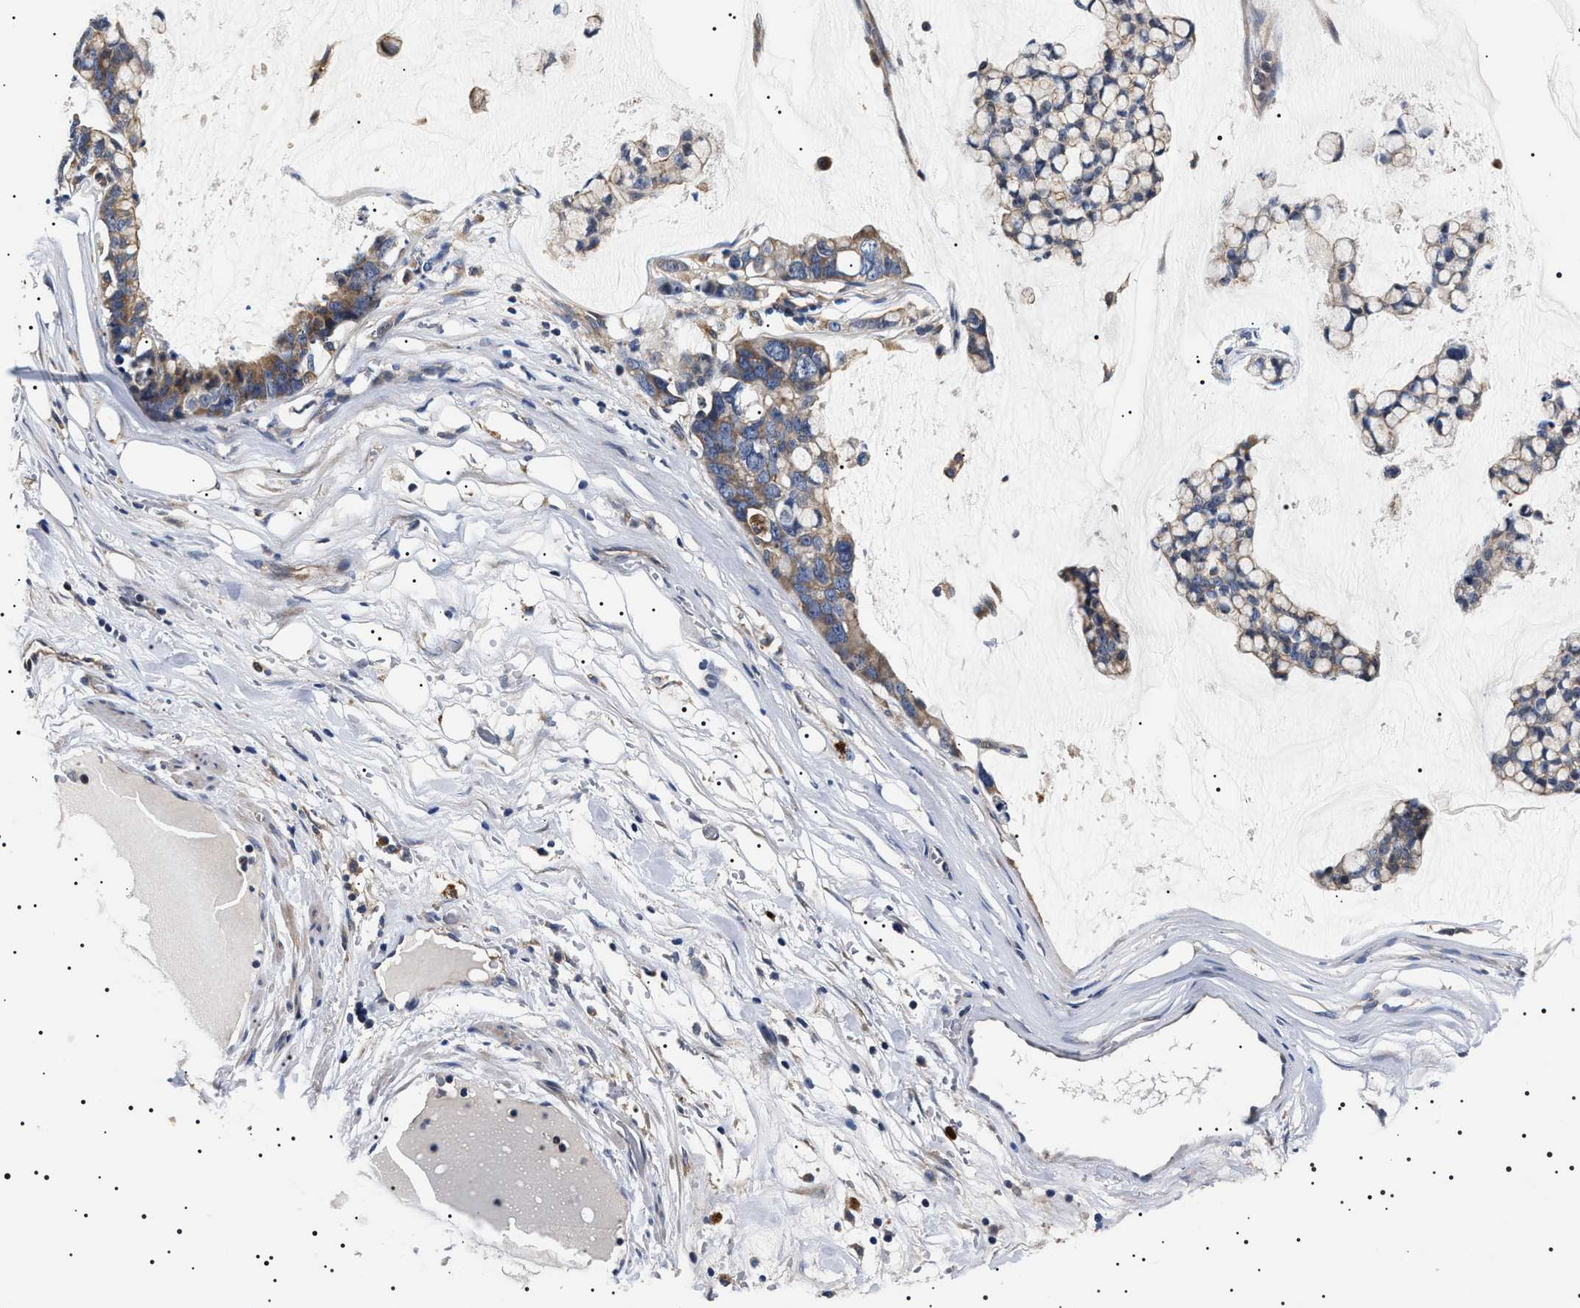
{"staining": {"intensity": "moderate", "quantity": ">75%", "location": "cytoplasmic/membranous"}, "tissue": "stomach cancer", "cell_type": "Tumor cells", "image_type": "cancer", "snomed": [{"axis": "morphology", "description": "Adenocarcinoma, NOS"}, {"axis": "topography", "description": "Stomach, lower"}], "caption": "Stomach cancer stained with DAB (3,3'-diaminobenzidine) IHC demonstrates medium levels of moderate cytoplasmic/membranous positivity in about >75% of tumor cells.", "gene": "SLC4A7", "patient": {"sex": "male", "age": 84}}